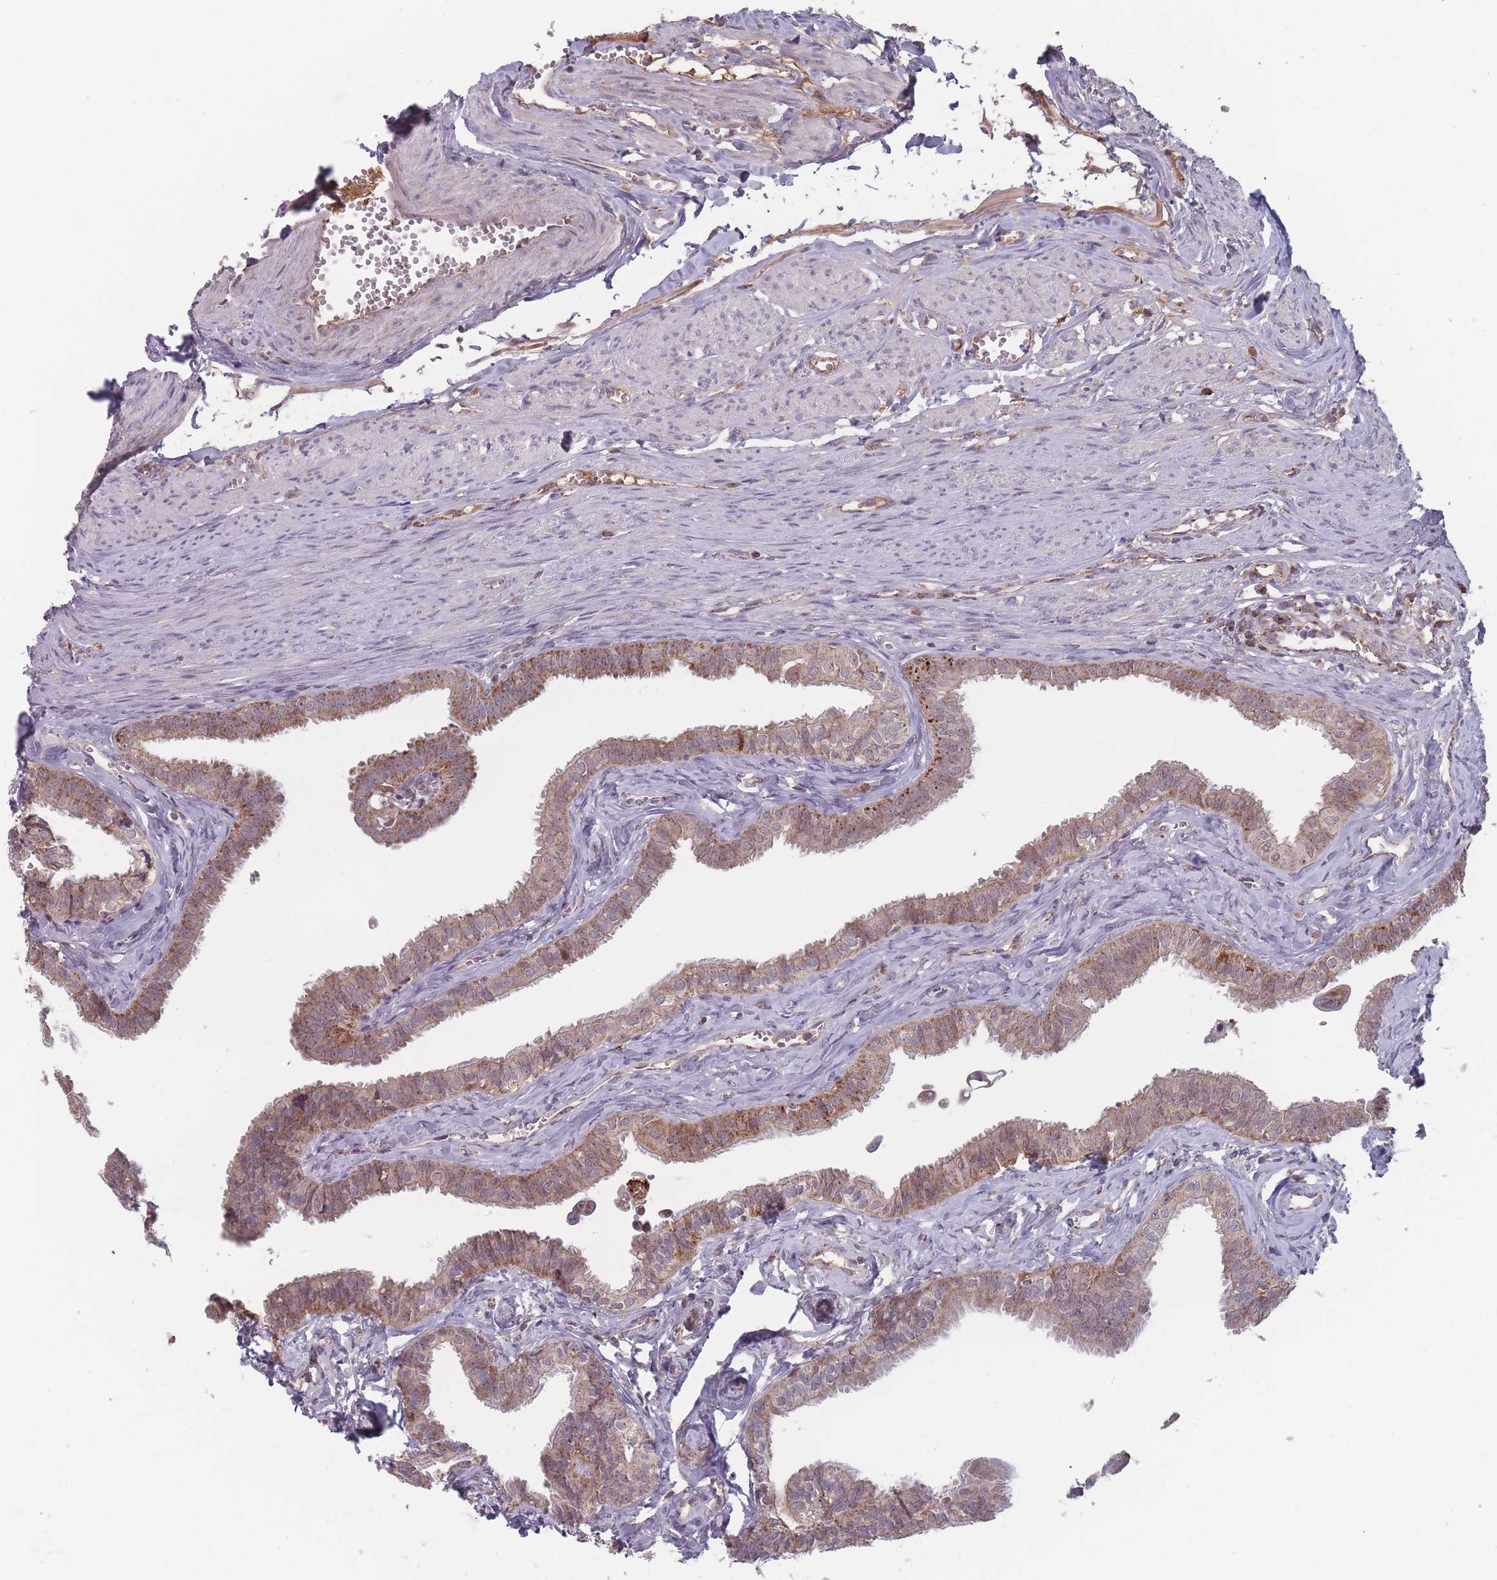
{"staining": {"intensity": "moderate", "quantity": ">75%", "location": "cytoplasmic/membranous,nuclear"}, "tissue": "fallopian tube", "cell_type": "Glandular cells", "image_type": "normal", "snomed": [{"axis": "morphology", "description": "Normal tissue, NOS"}, {"axis": "morphology", "description": "Carcinoma, NOS"}, {"axis": "topography", "description": "Fallopian tube"}, {"axis": "topography", "description": "Ovary"}], "caption": "Immunohistochemistry (IHC) staining of benign fallopian tube, which demonstrates medium levels of moderate cytoplasmic/membranous,nuclear positivity in approximately >75% of glandular cells indicating moderate cytoplasmic/membranous,nuclear protein expression. The staining was performed using DAB (3,3'-diaminobenzidine) (brown) for protein detection and nuclei were counterstained in hematoxylin (blue).", "gene": "TMEM232", "patient": {"sex": "female", "age": 59}}